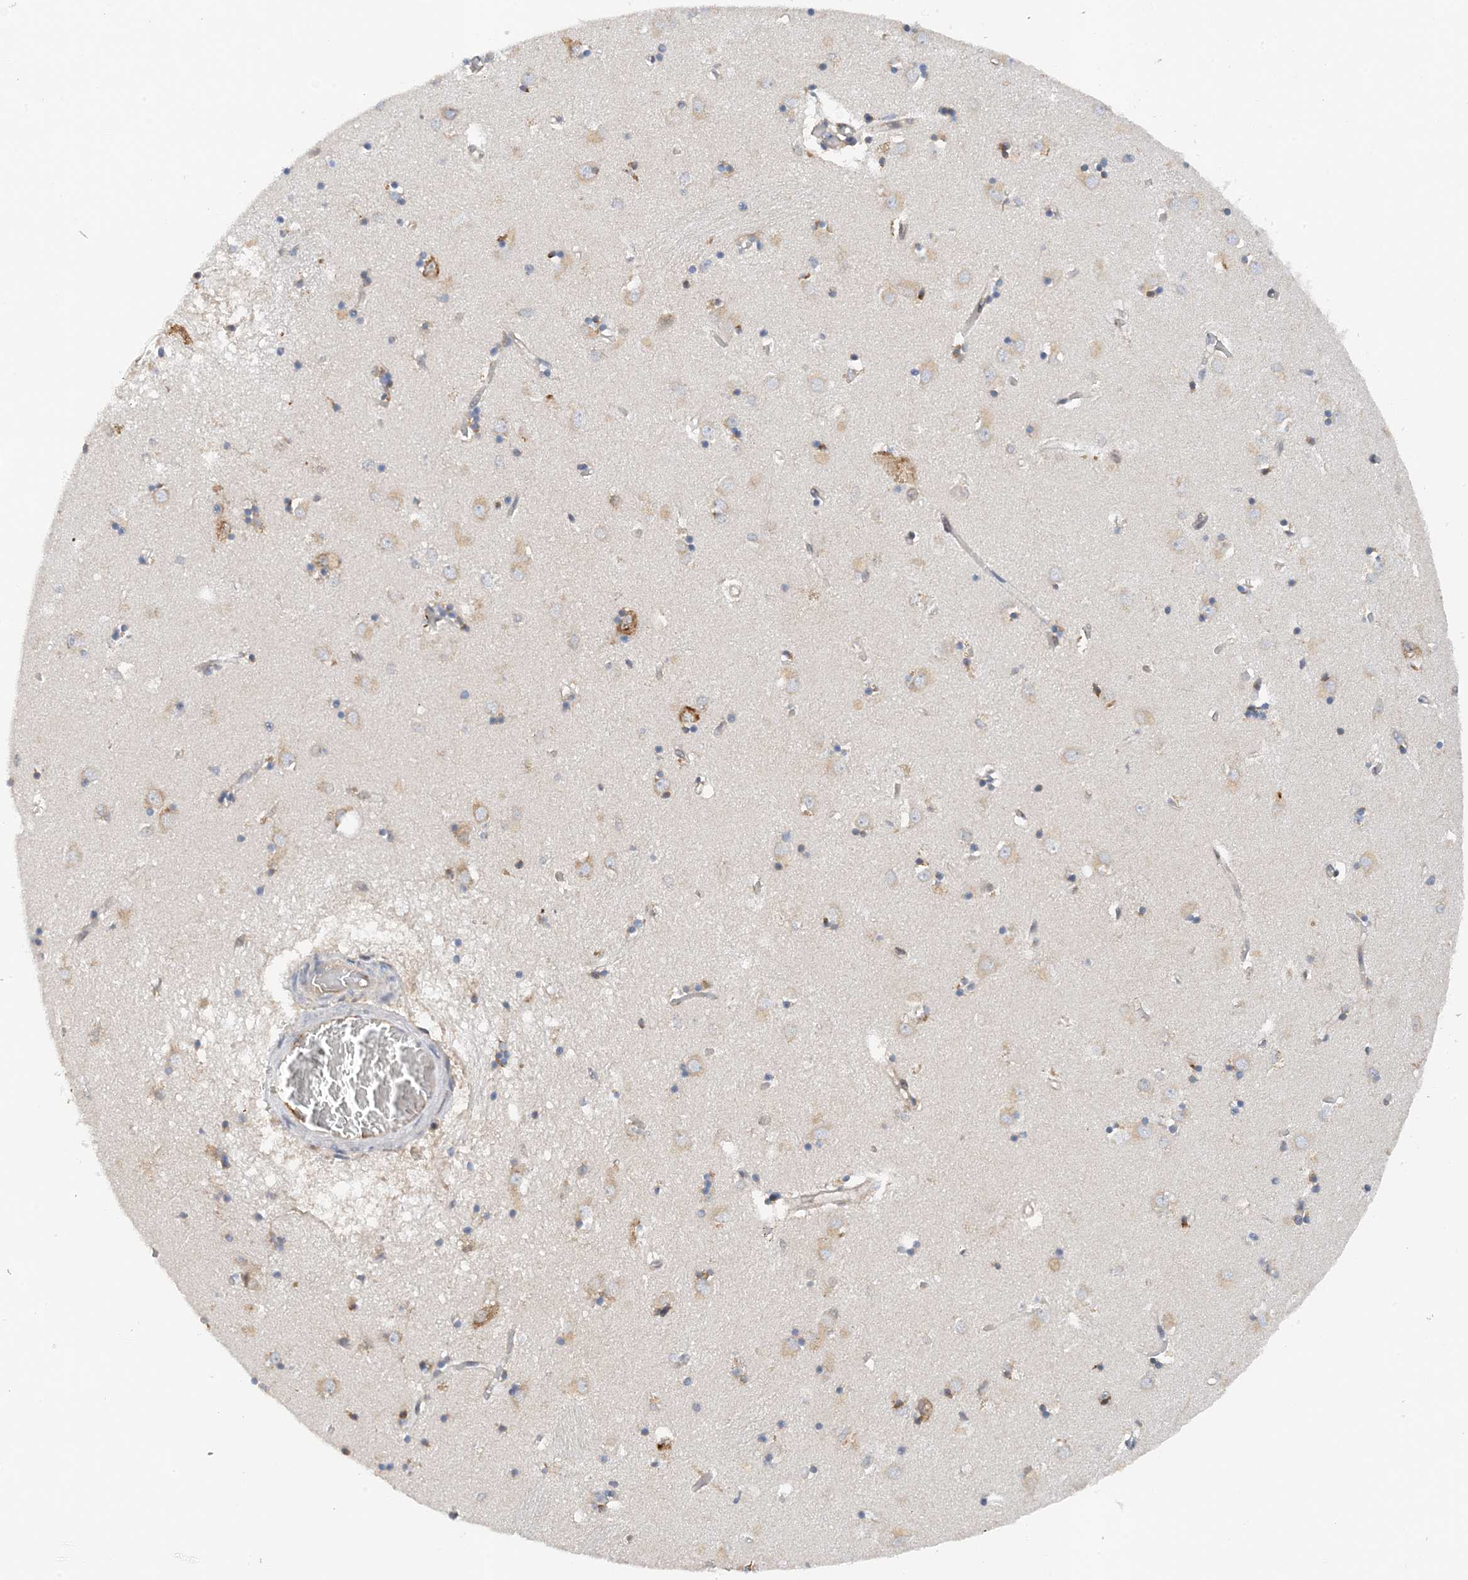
{"staining": {"intensity": "moderate", "quantity": "25%-75%", "location": "cytoplasmic/membranous"}, "tissue": "caudate", "cell_type": "Glial cells", "image_type": "normal", "snomed": [{"axis": "morphology", "description": "Normal tissue, NOS"}, {"axis": "topography", "description": "Lateral ventricle wall"}], "caption": "Human caudate stained with a brown dye exhibits moderate cytoplasmic/membranous positive positivity in approximately 25%-75% of glial cells.", "gene": "SLC5A11", "patient": {"sex": "male", "age": 70}}